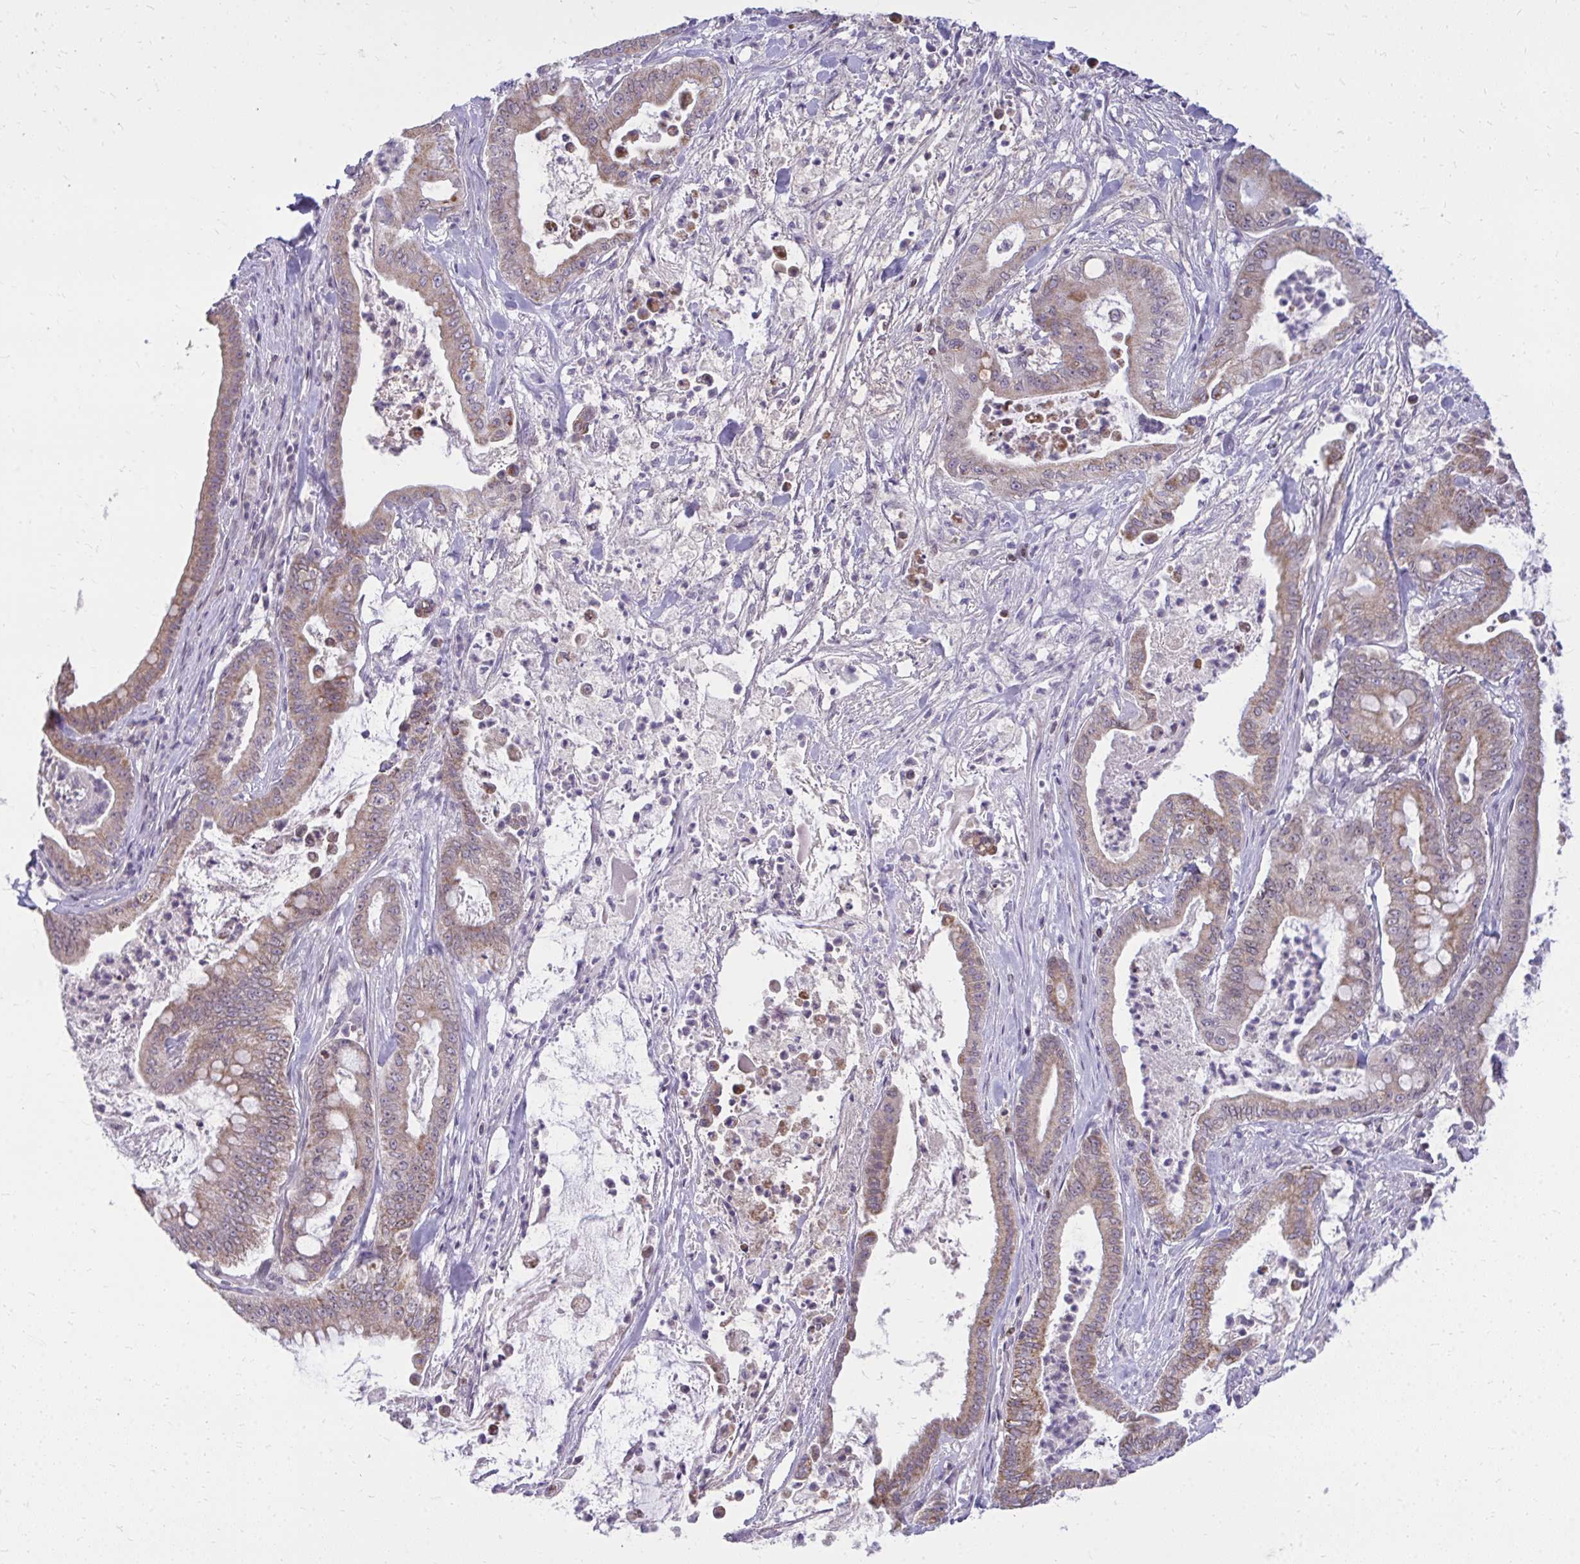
{"staining": {"intensity": "weak", "quantity": ">75%", "location": "cytoplasmic/membranous"}, "tissue": "pancreatic cancer", "cell_type": "Tumor cells", "image_type": "cancer", "snomed": [{"axis": "morphology", "description": "Adenocarcinoma, NOS"}, {"axis": "topography", "description": "Pancreas"}], "caption": "Immunohistochemical staining of human adenocarcinoma (pancreatic) reveals low levels of weak cytoplasmic/membranous staining in approximately >75% of tumor cells. (Brightfield microscopy of DAB IHC at high magnification).", "gene": "RPS6KA2", "patient": {"sex": "male", "age": 71}}